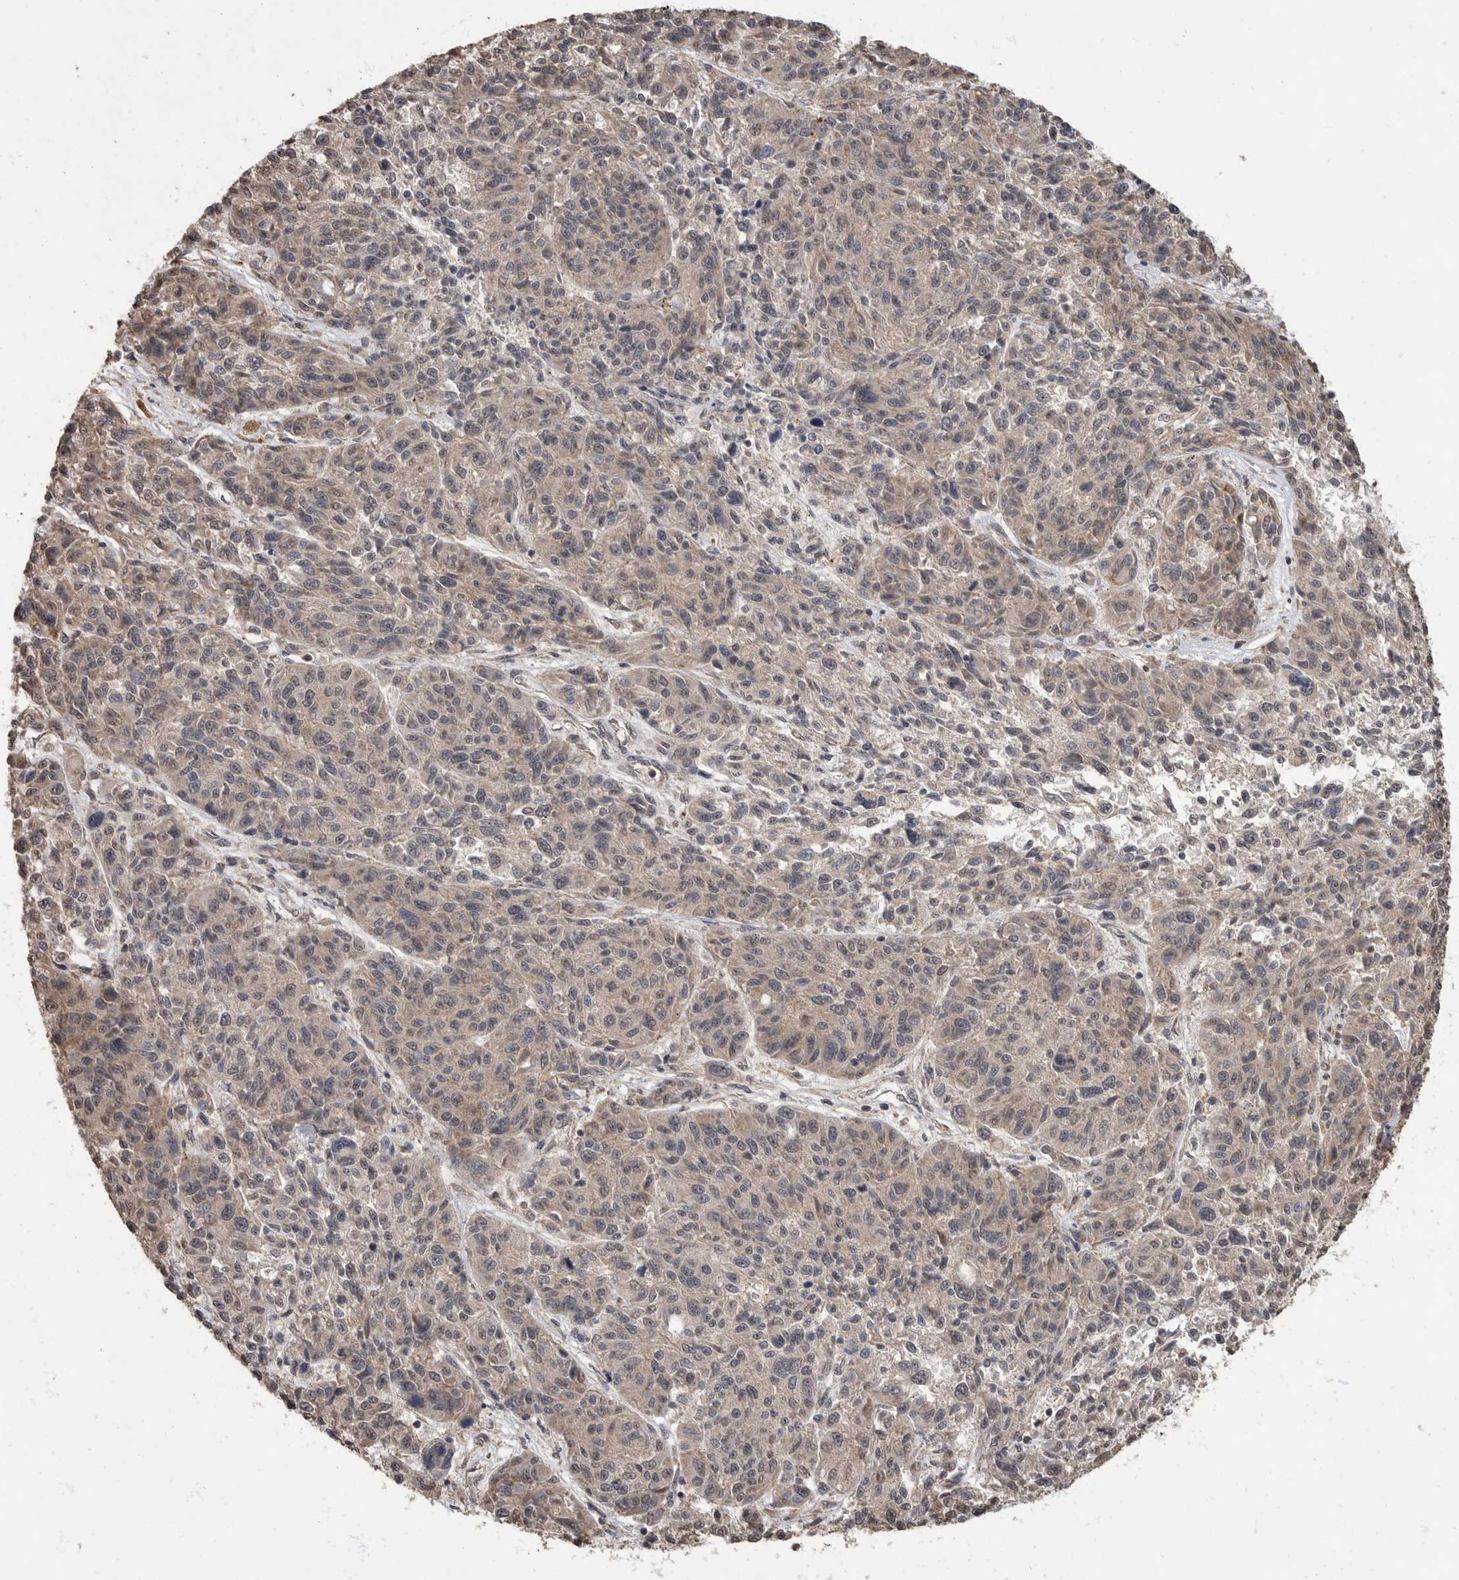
{"staining": {"intensity": "negative", "quantity": "none", "location": "none"}, "tissue": "melanoma", "cell_type": "Tumor cells", "image_type": "cancer", "snomed": [{"axis": "morphology", "description": "Malignant melanoma, NOS"}, {"axis": "topography", "description": "Skin"}], "caption": "DAB (3,3'-diaminobenzidine) immunohistochemical staining of melanoma reveals no significant positivity in tumor cells. The staining was performed using DAB (3,3'-diaminobenzidine) to visualize the protein expression in brown, while the nuclei were stained in blue with hematoxylin (Magnification: 20x).", "gene": "MAFG", "patient": {"sex": "male", "age": 53}}